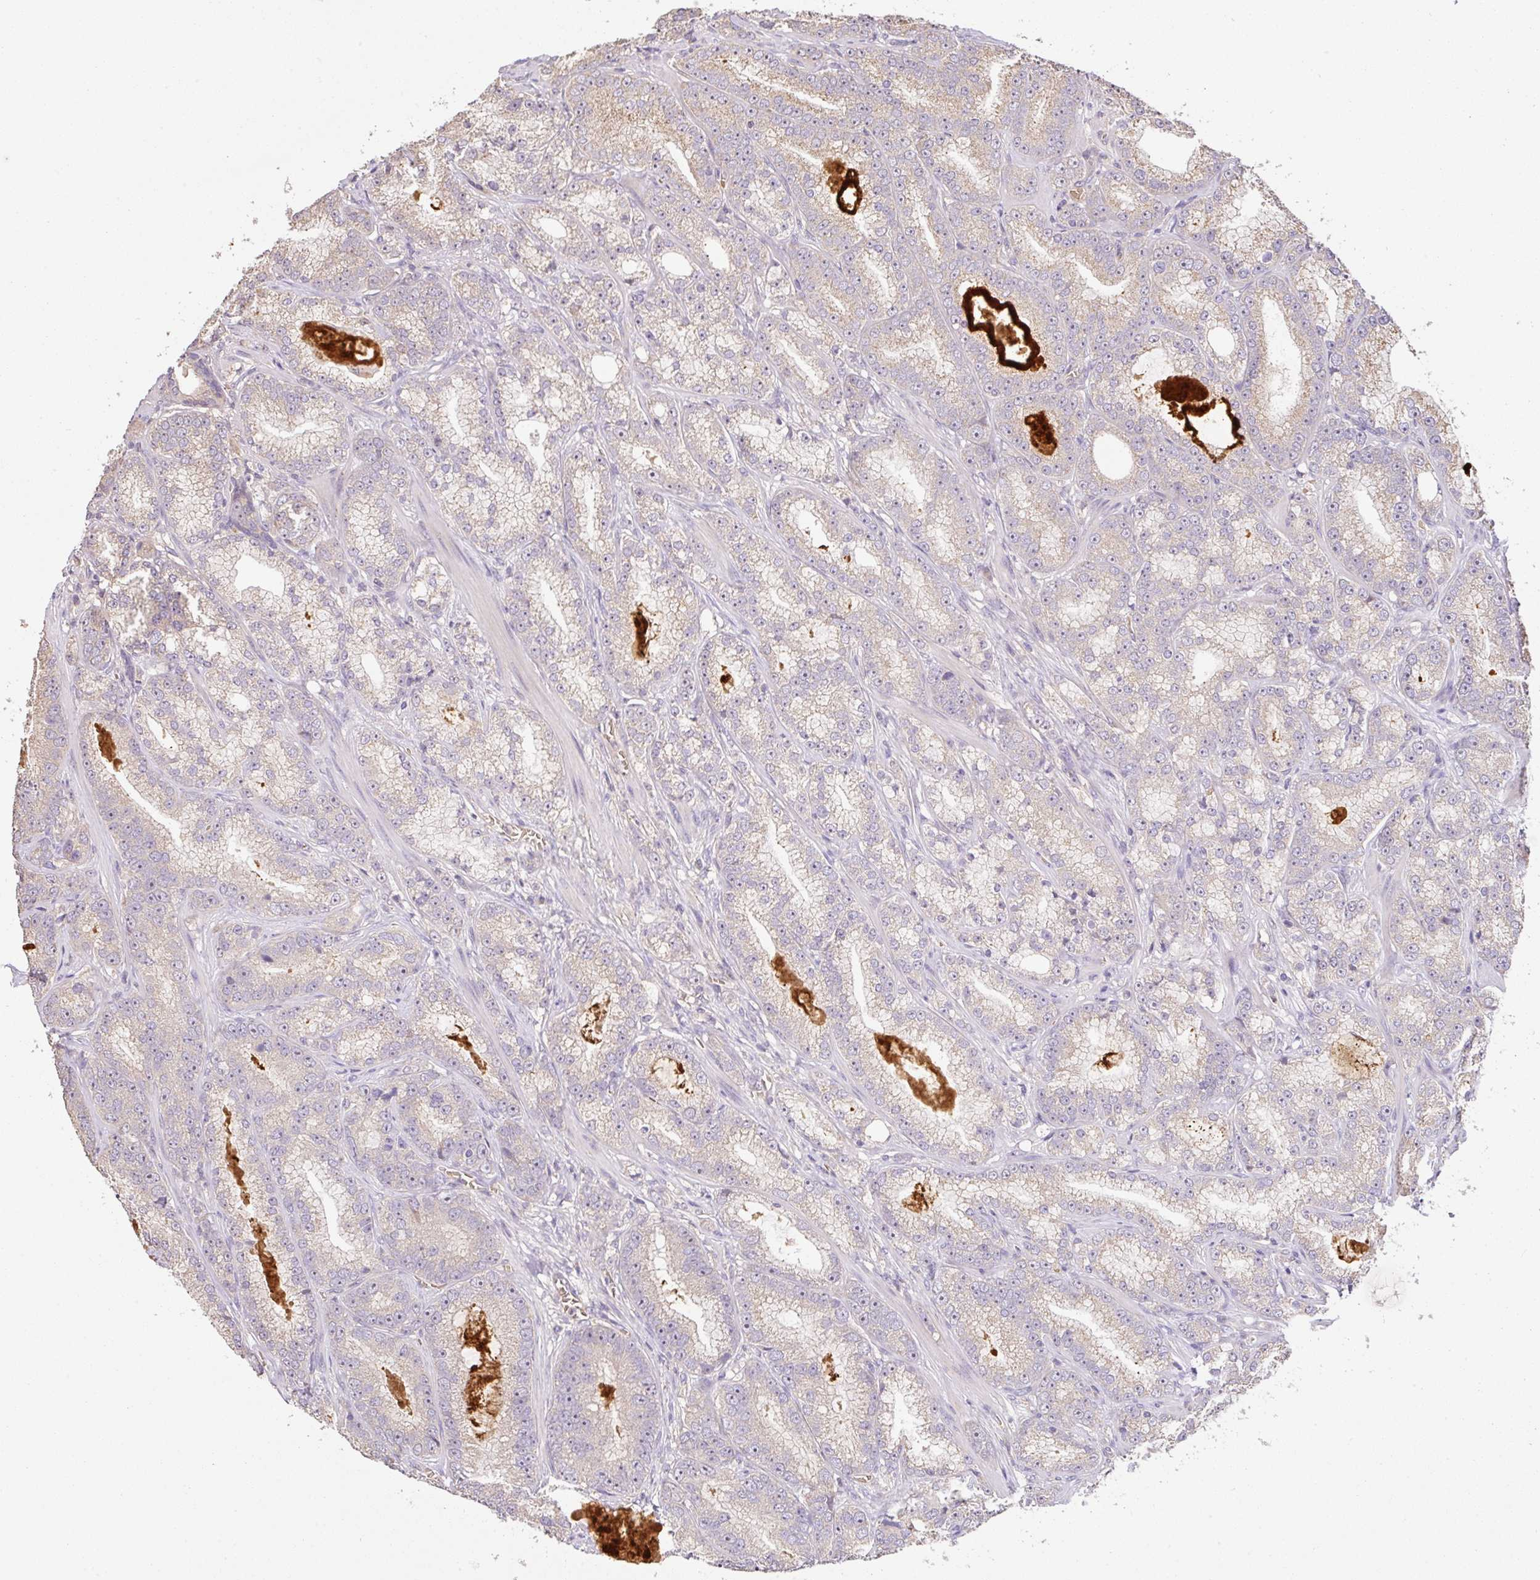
{"staining": {"intensity": "weak", "quantity": "<25%", "location": "cytoplasmic/membranous"}, "tissue": "prostate cancer", "cell_type": "Tumor cells", "image_type": "cancer", "snomed": [{"axis": "morphology", "description": "Adenocarcinoma, High grade"}, {"axis": "topography", "description": "Prostate"}], "caption": "This is a photomicrograph of immunohistochemistry staining of prostate adenocarcinoma (high-grade), which shows no positivity in tumor cells.", "gene": "C1QTNF9B", "patient": {"sex": "male", "age": 65}}